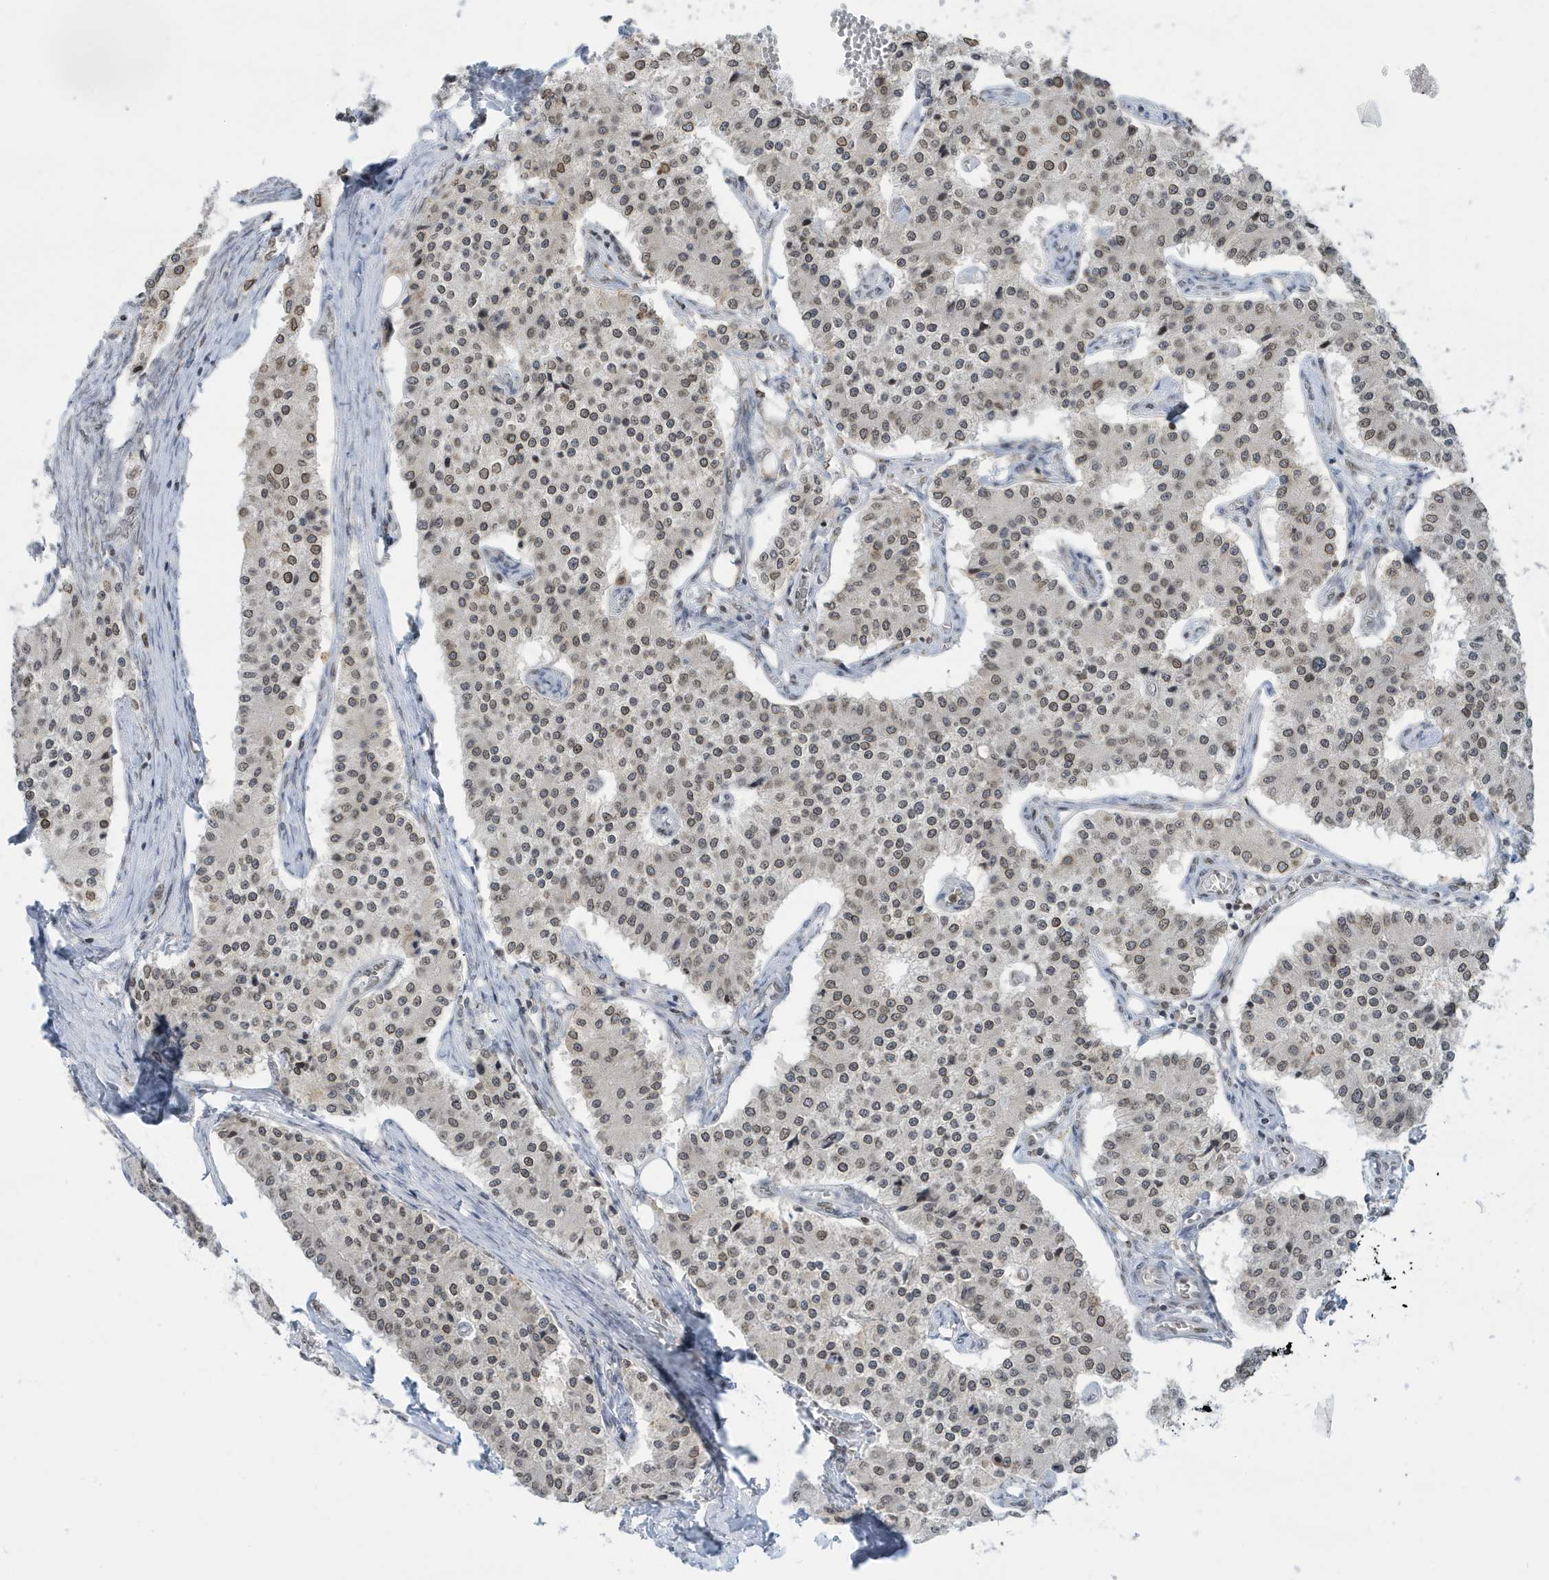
{"staining": {"intensity": "moderate", "quantity": ">75%", "location": "nuclear"}, "tissue": "carcinoid", "cell_type": "Tumor cells", "image_type": "cancer", "snomed": [{"axis": "morphology", "description": "Carcinoid, malignant, NOS"}, {"axis": "topography", "description": "Colon"}], "caption": "Immunohistochemical staining of human carcinoid (malignant) reveals medium levels of moderate nuclear protein positivity in approximately >75% of tumor cells.", "gene": "PCYT1A", "patient": {"sex": "female", "age": 52}}